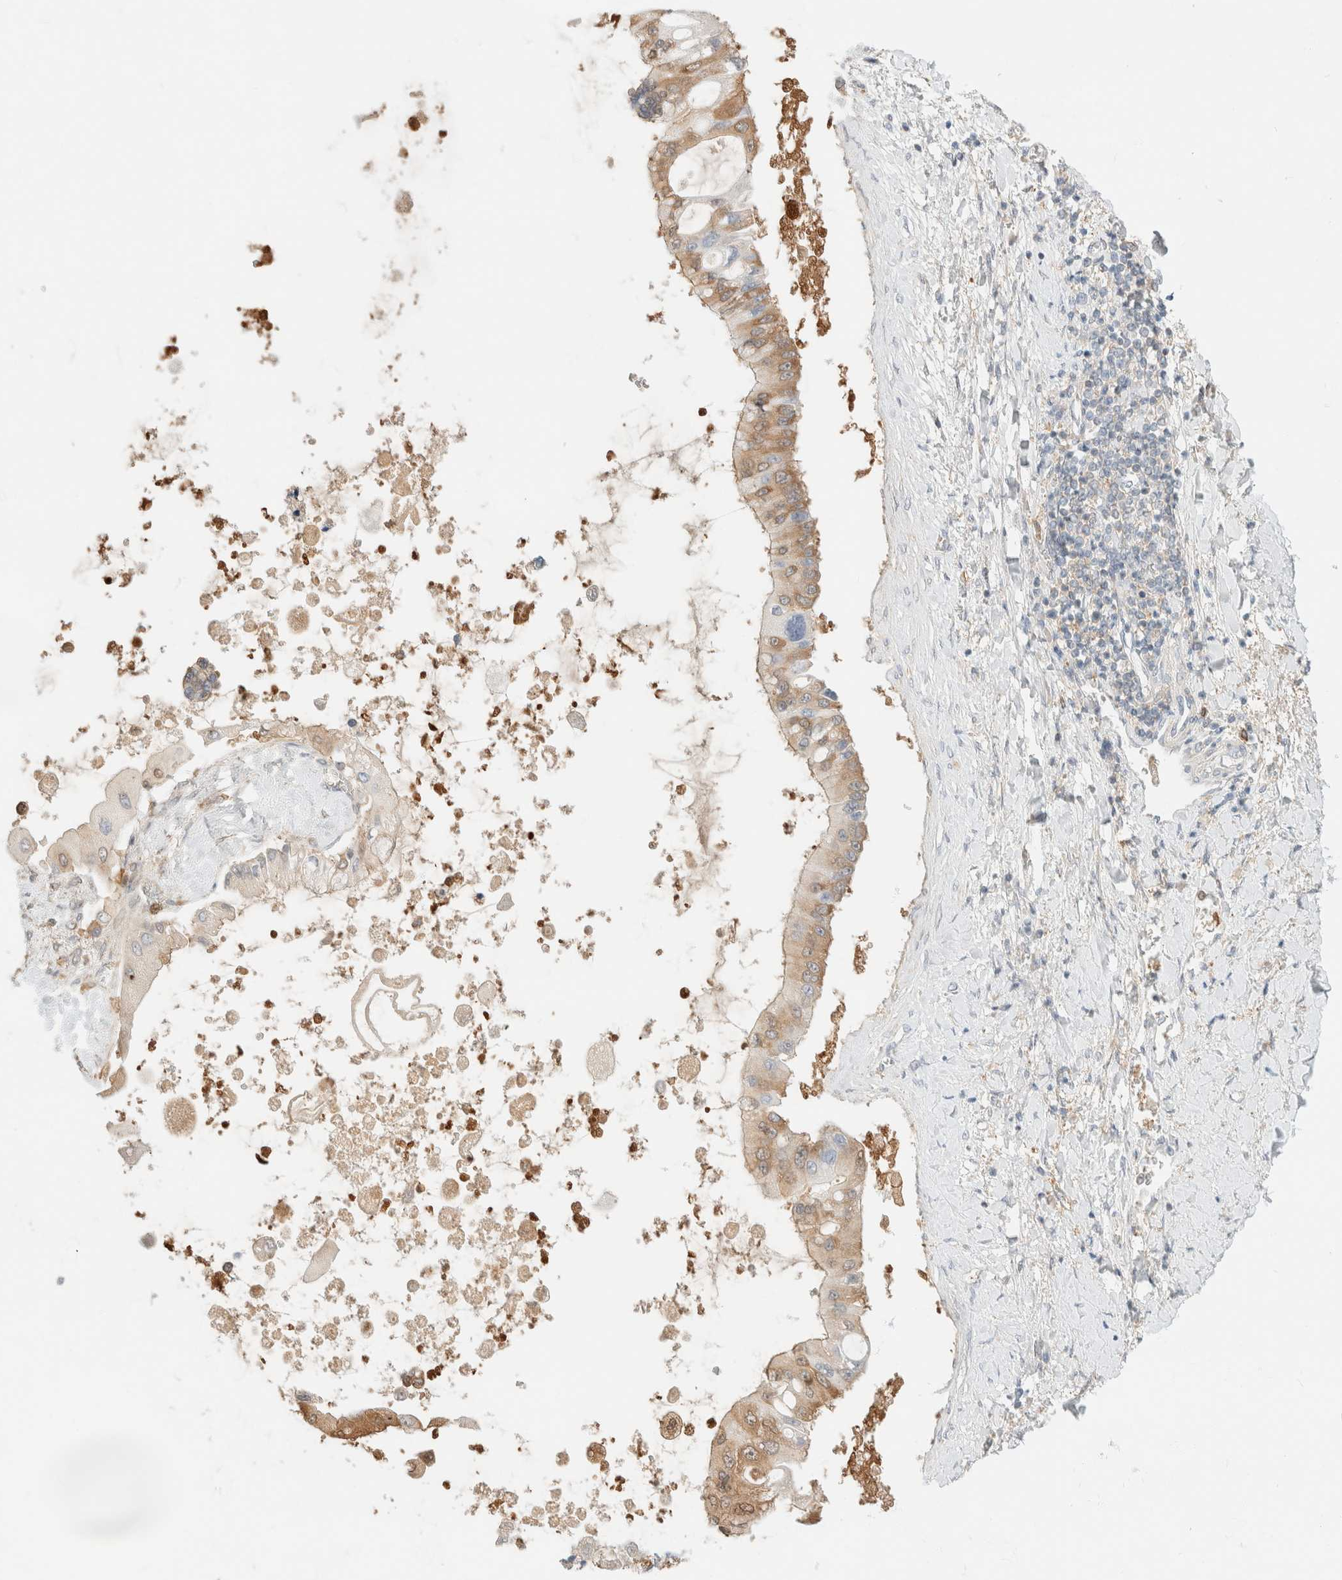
{"staining": {"intensity": "moderate", "quantity": ">75%", "location": "cytoplasmic/membranous"}, "tissue": "liver cancer", "cell_type": "Tumor cells", "image_type": "cancer", "snomed": [{"axis": "morphology", "description": "Cholangiocarcinoma"}, {"axis": "topography", "description": "Liver"}], "caption": "IHC (DAB (3,3'-diaminobenzidine)) staining of human liver cancer shows moderate cytoplasmic/membranous protein expression in approximately >75% of tumor cells.", "gene": "GPI", "patient": {"sex": "male", "age": 50}}